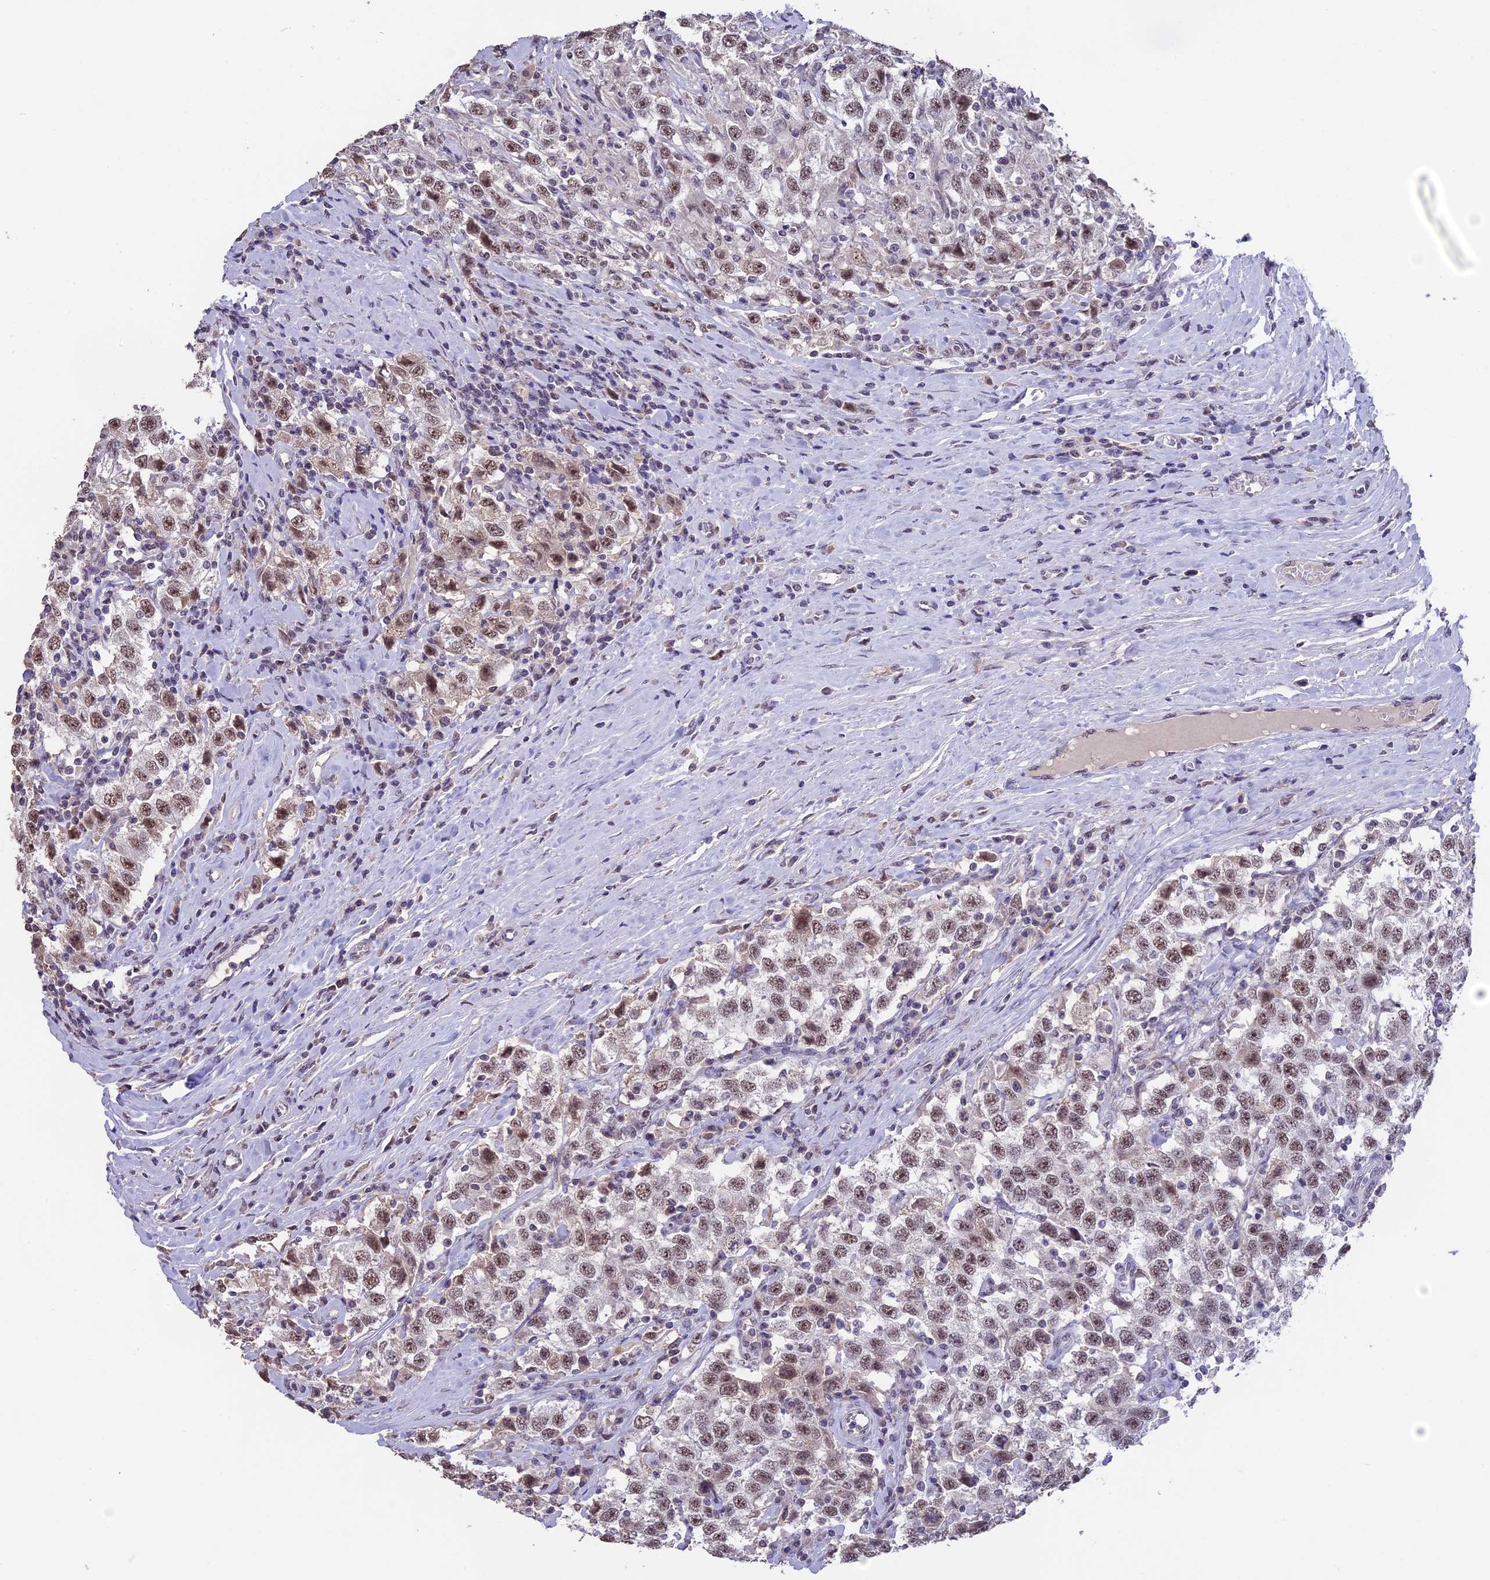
{"staining": {"intensity": "moderate", "quantity": ">75%", "location": "nuclear"}, "tissue": "testis cancer", "cell_type": "Tumor cells", "image_type": "cancer", "snomed": [{"axis": "morphology", "description": "Seminoma, NOS"}, {"axis": "topography", "description": "Testis"}], "caption": "Protein expression analysis of testis cancer (seminoma) demonstrates moderate nuclear expression in about >75% of tumor cells.", "gene": "SETD2", "patient": {"sex": "male", "age": 41}}